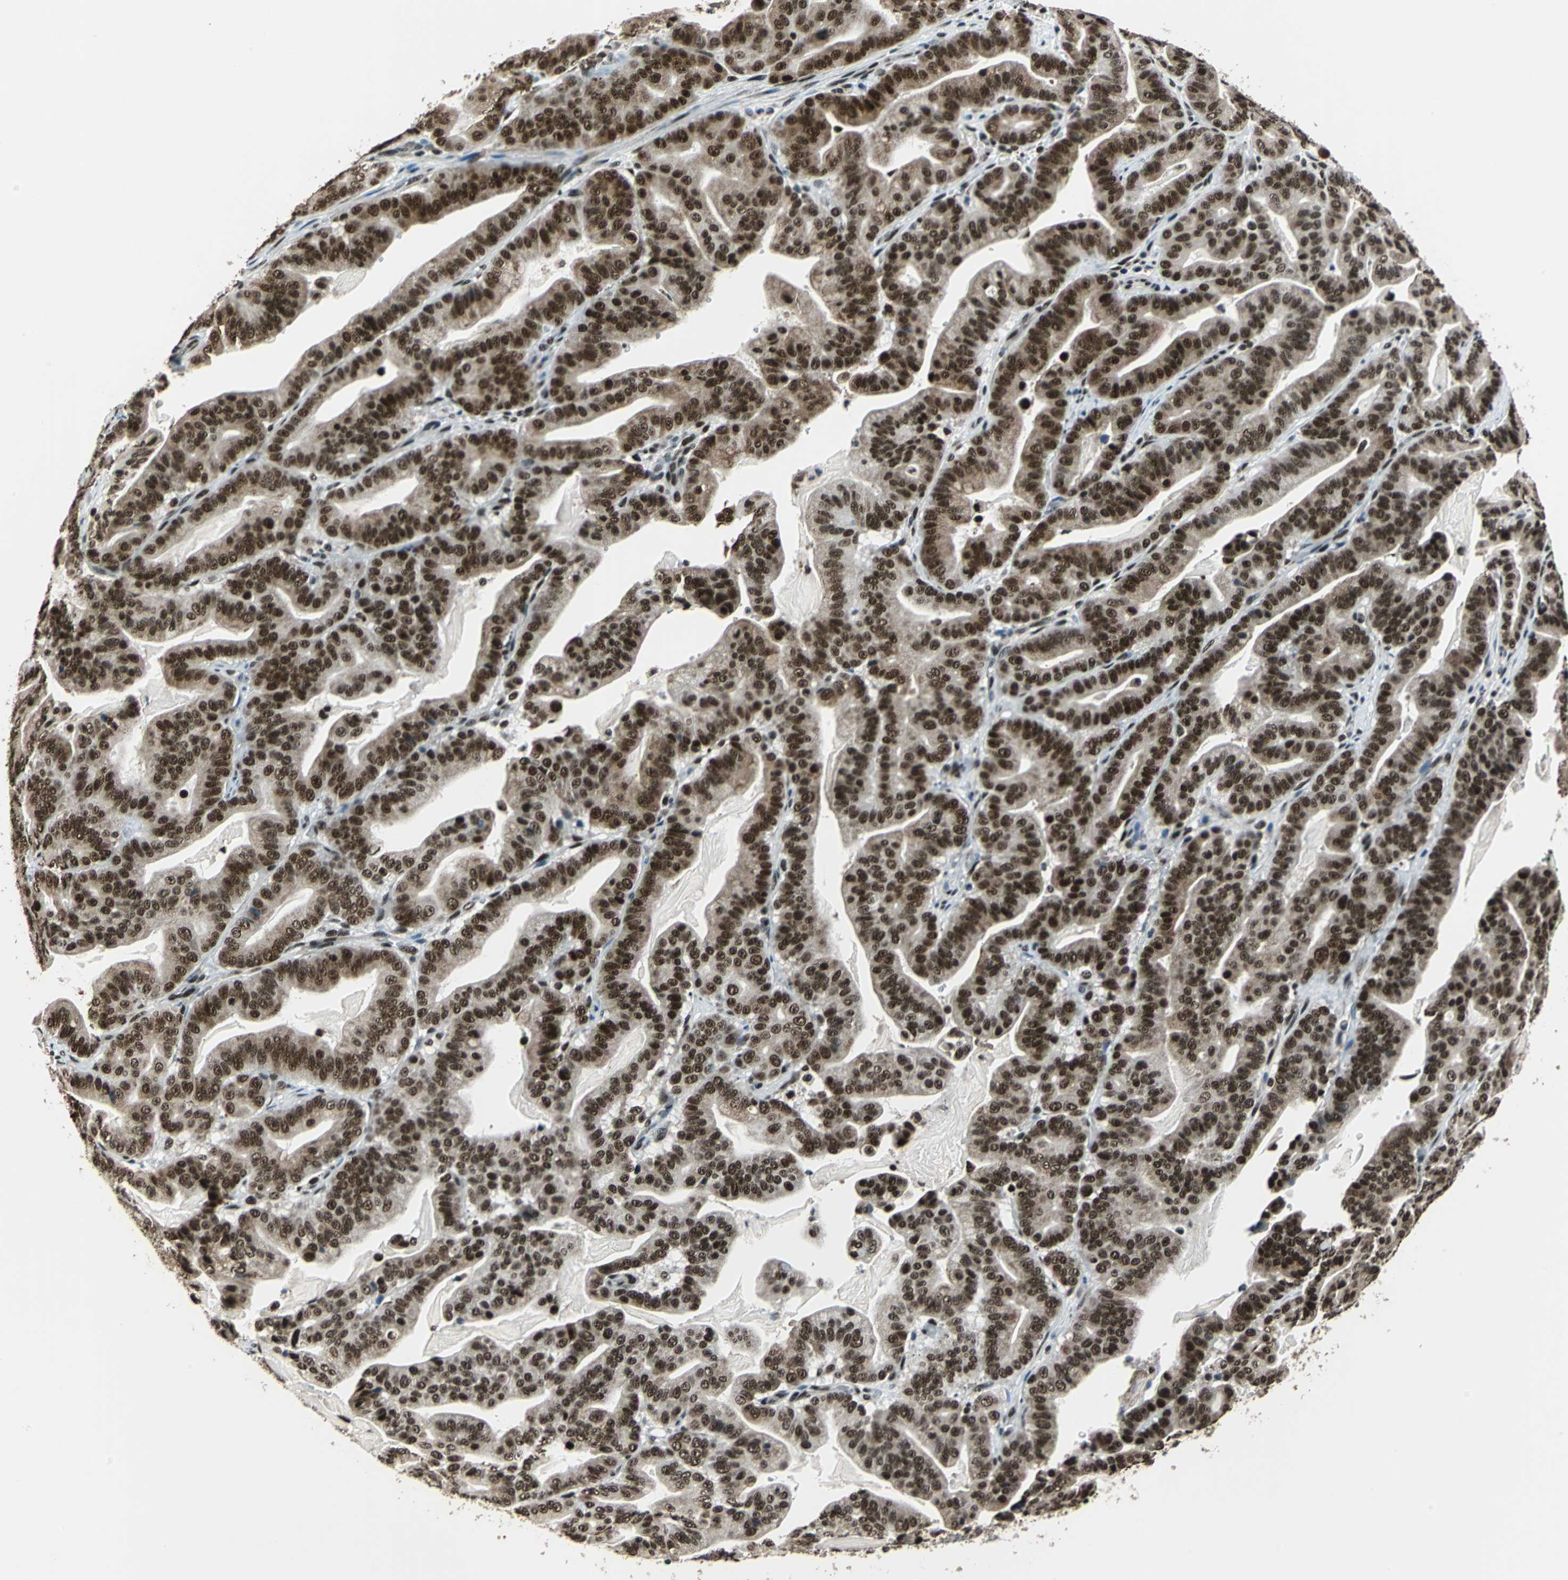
{"staining": {"intensity": "strong", "quantity": ">75%", "location": "nuclear"}, "tissue": "pancreatic cancer", "cell_type": "Tumor cells", "image_type": "cancer", "snomed": [{"axis": "morphology", "description": "Adenocarcinoma, NOS"}, {"axis": "topography", "description": "Pancreas"}], "caption": "Immunohistochemical staining of pancreatic cancer demonstrates high levels of strong nuclear protein expression in about >75% of tumor cells.", "gene": "BCLAF1", "patient": {"sex": "male", "age": 63}}